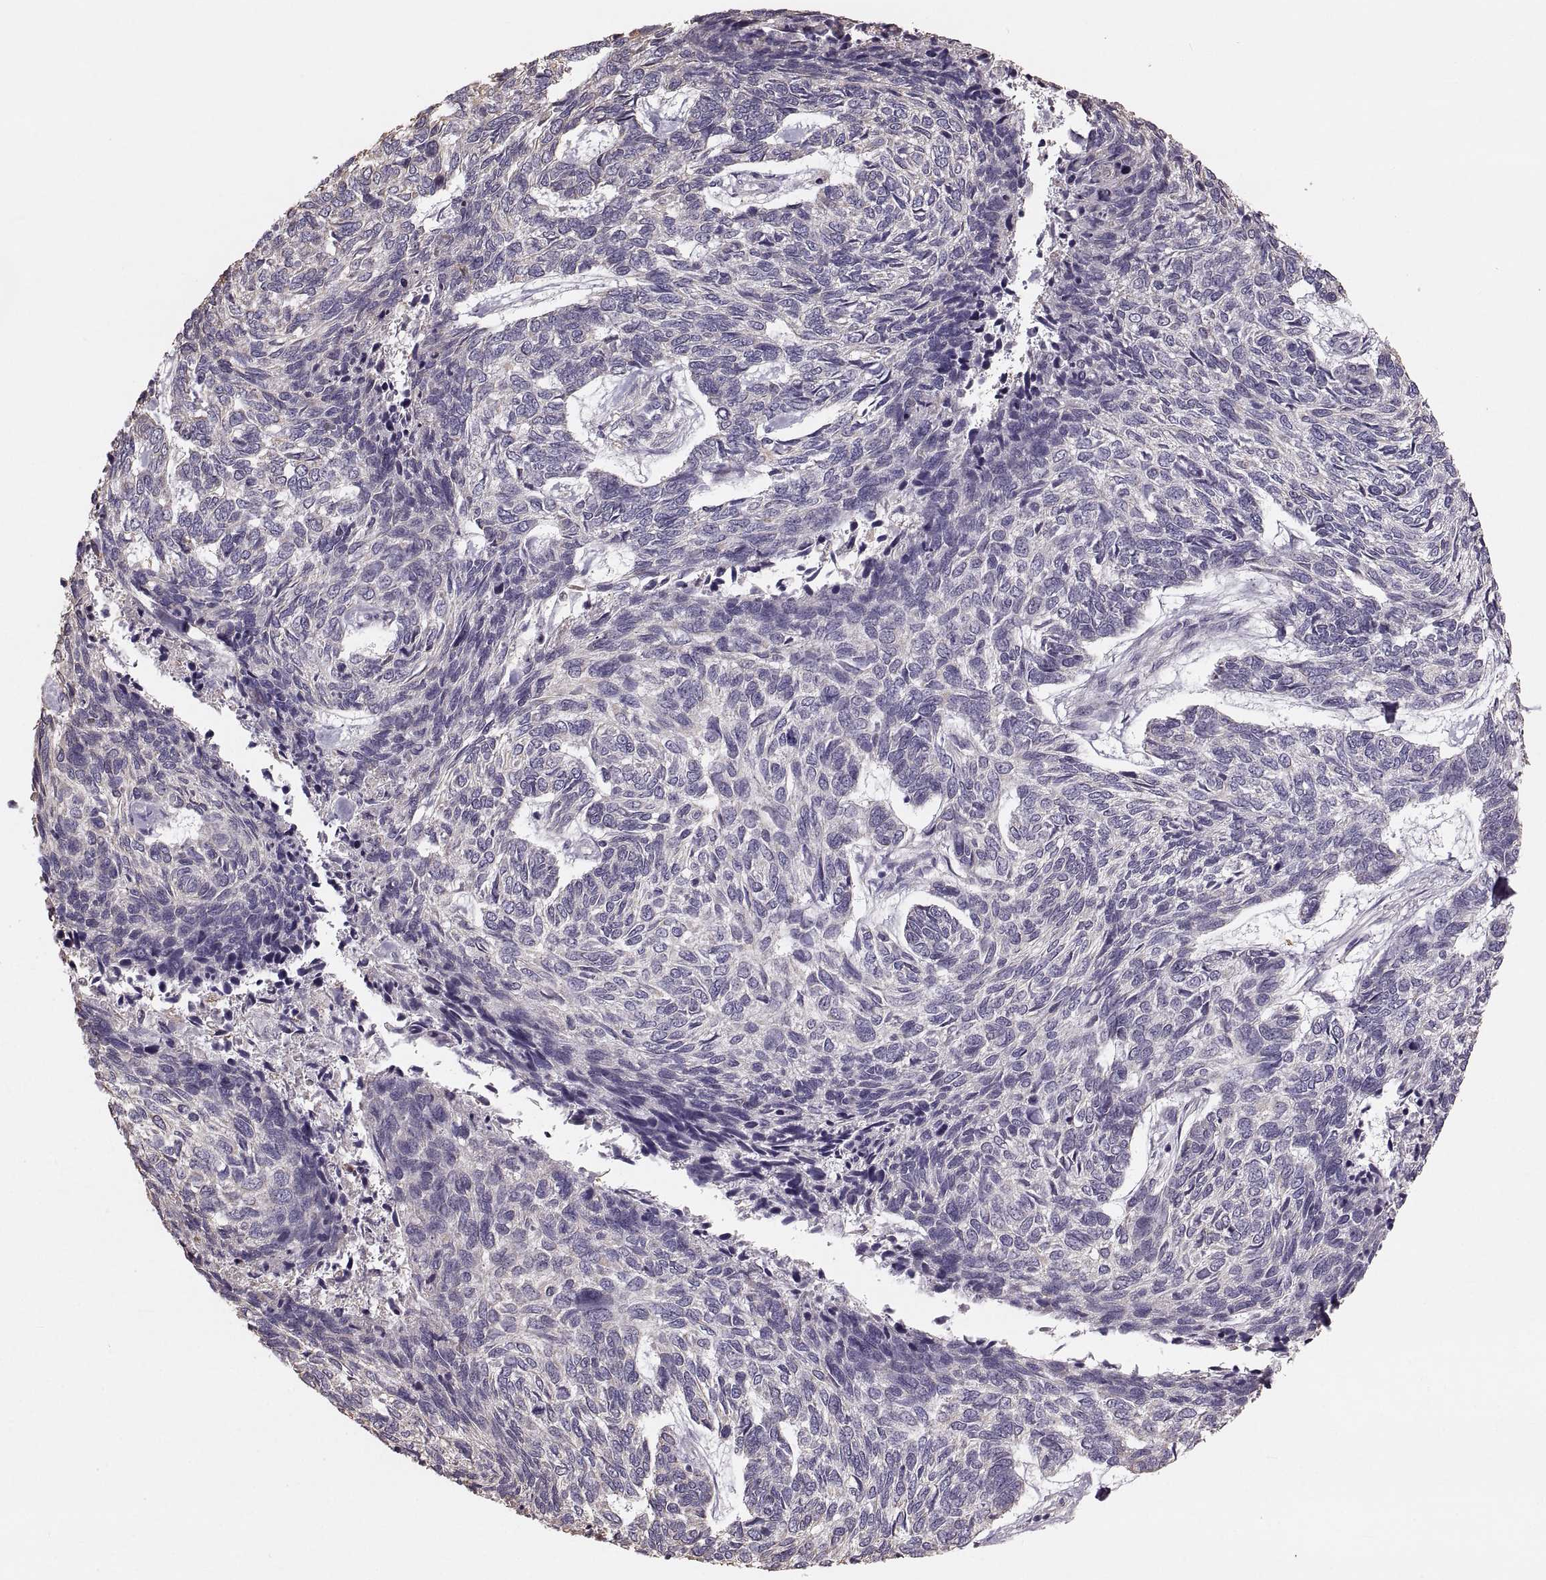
{"staining": {"intensity": "negative", "quantity": "none", "location": "none"}, "tissue": "skin cancer", "cell_type": "Tumor cells", "image_type": "cancer", "snomed": [{"axis": "morphology", "description": "Basal cell carcinoma"}, {"axis": "topography", "description": "Skin"}], "caption": "This is an immunohistochemistry (IHC) image of basal cell carcinoma (skin). There is no staining in tumor cells.", "gene": "RUNDC3A", "patient": {"sex": "female", "age": 65}}